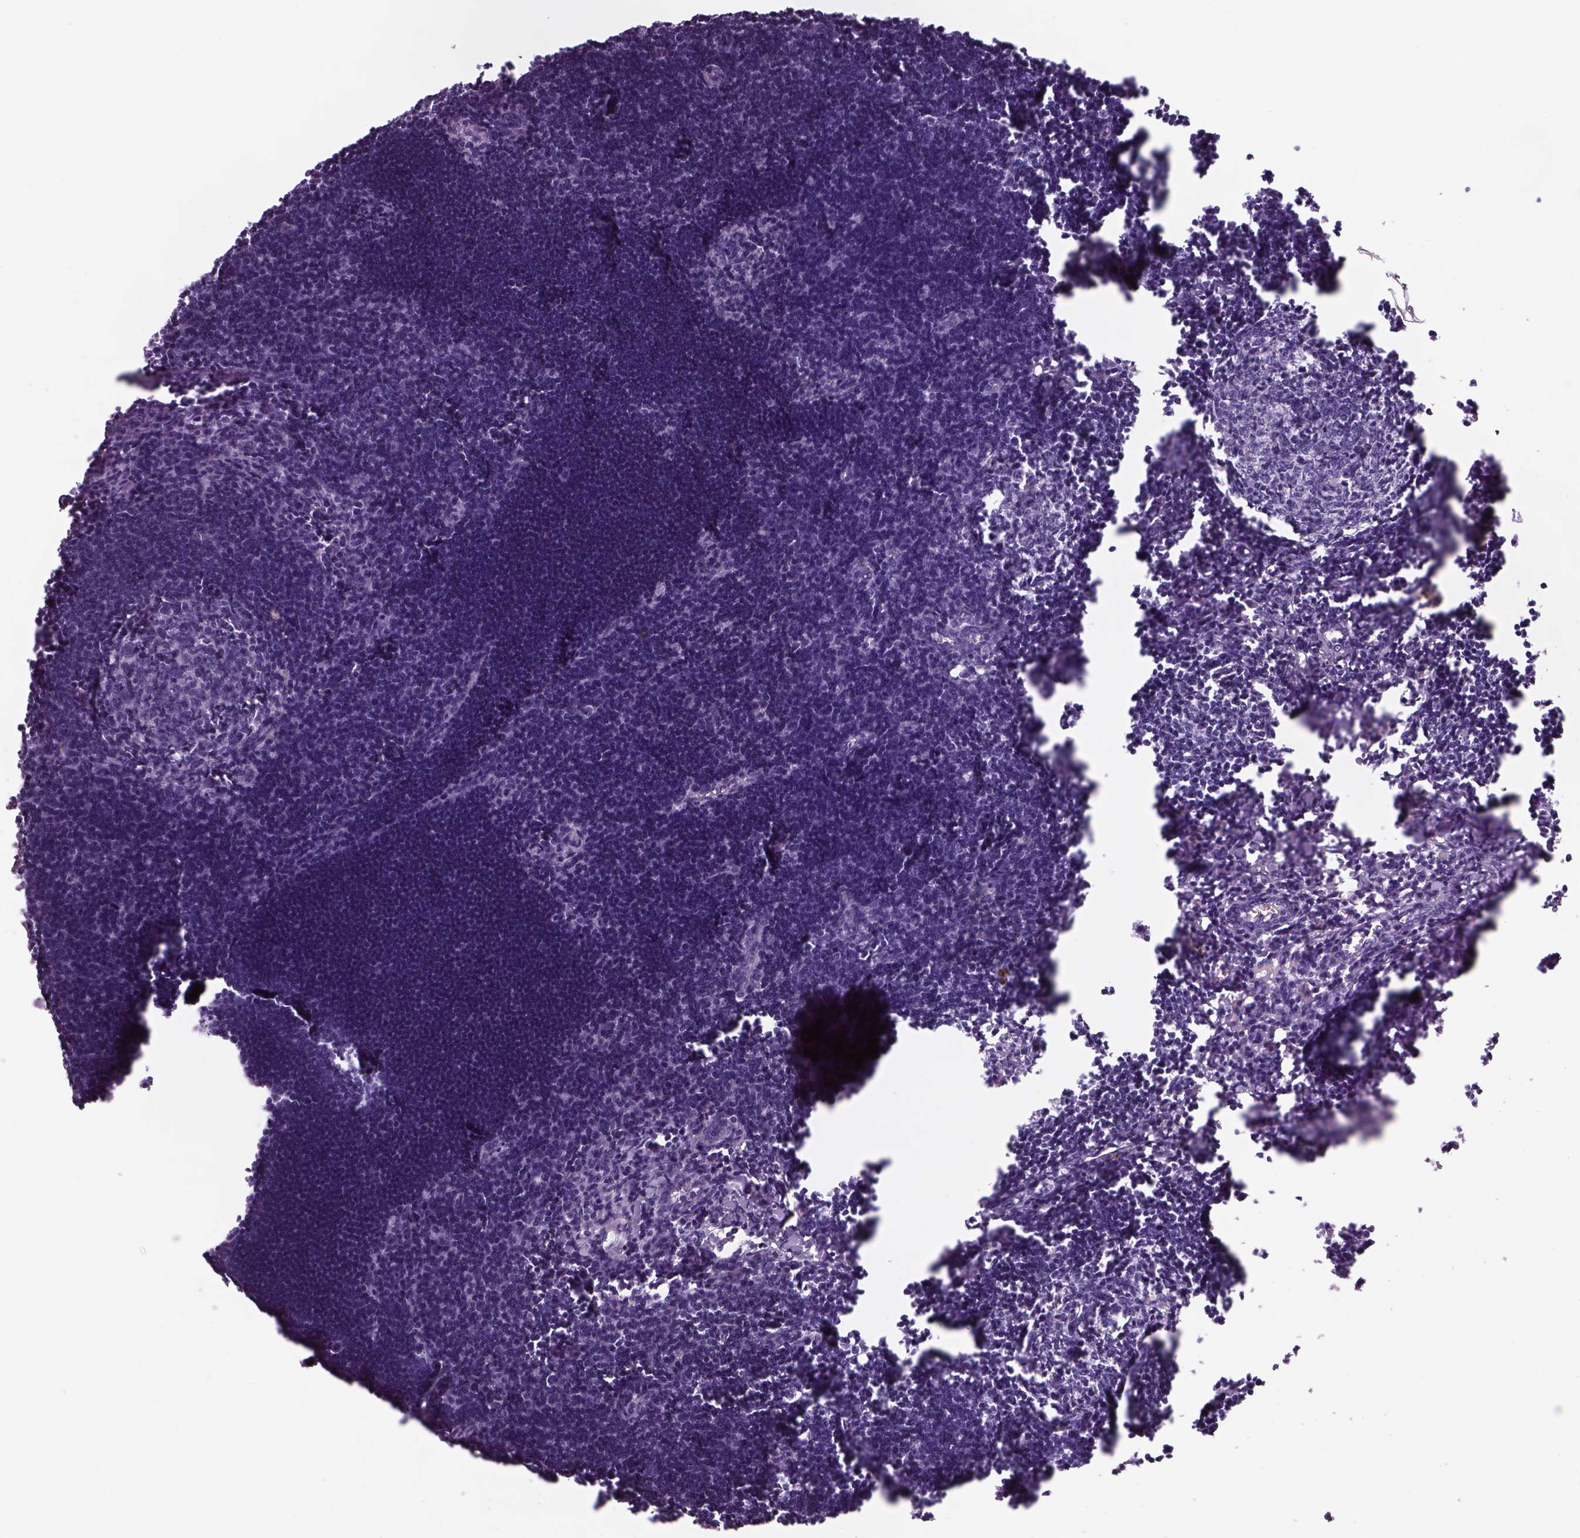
{"staining": {"intensity": "negative", "quantity": "none", "location": "none"}, "tissue": "lymph node", "cell_type": "Germinal center cells", "image_type": "normal", "snomed": [{"axis": "morphology", "description": "Normal tissue, NOS"}, {"axis": "topography", "description": "Lymph node"}], "caption": "IHC photomicrograph of unremarkable lymph node: human lymph node stained with DAB (3,3'-diaminobenzidine) exhibits no significant protein expression in germinal center cells.", "gene": "GAS2L2", "patient": {"sex": "male", "age": 55}}